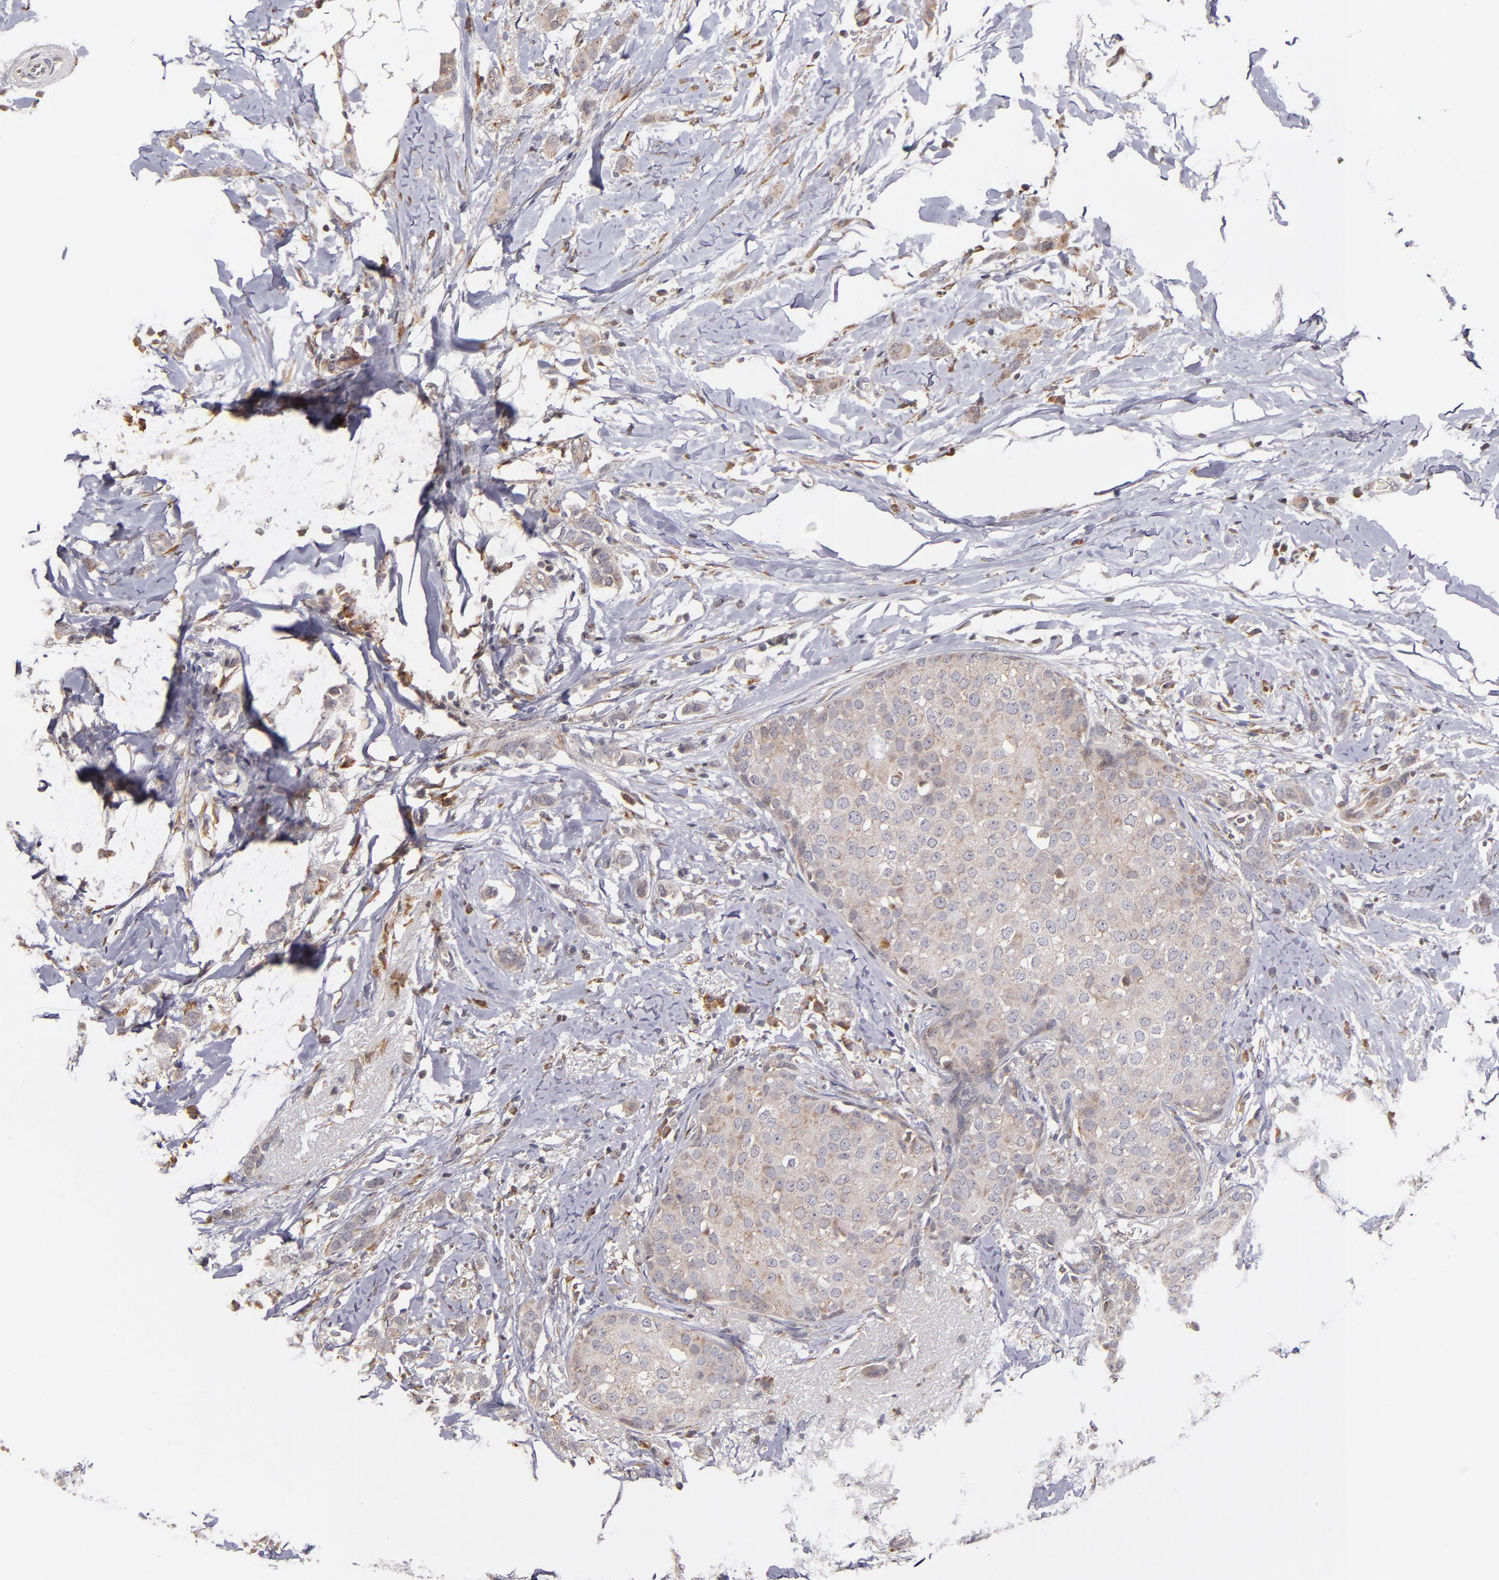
{"staining": {"intensity": "weak", "quantity": ">75%", "location": "cytoplasmic/membranous"}, "tissue": "breast cancer", "cell_type": "Tumor cells", "image_type": "cancer", "snomed": [{"axis": "morphology", "description": "Lobular carcinoma"}, {"axis": "topography", "description": "Breast"}], "caption": "About >75% of tumor cells in human lobular carcinoma (breast) demonstrate weak cytoplasmic/membranous protein expression as visualized by brown immunohistochemical staining.", "gene": "CASP1", "patient": {"sex": "female", "age": 55}}